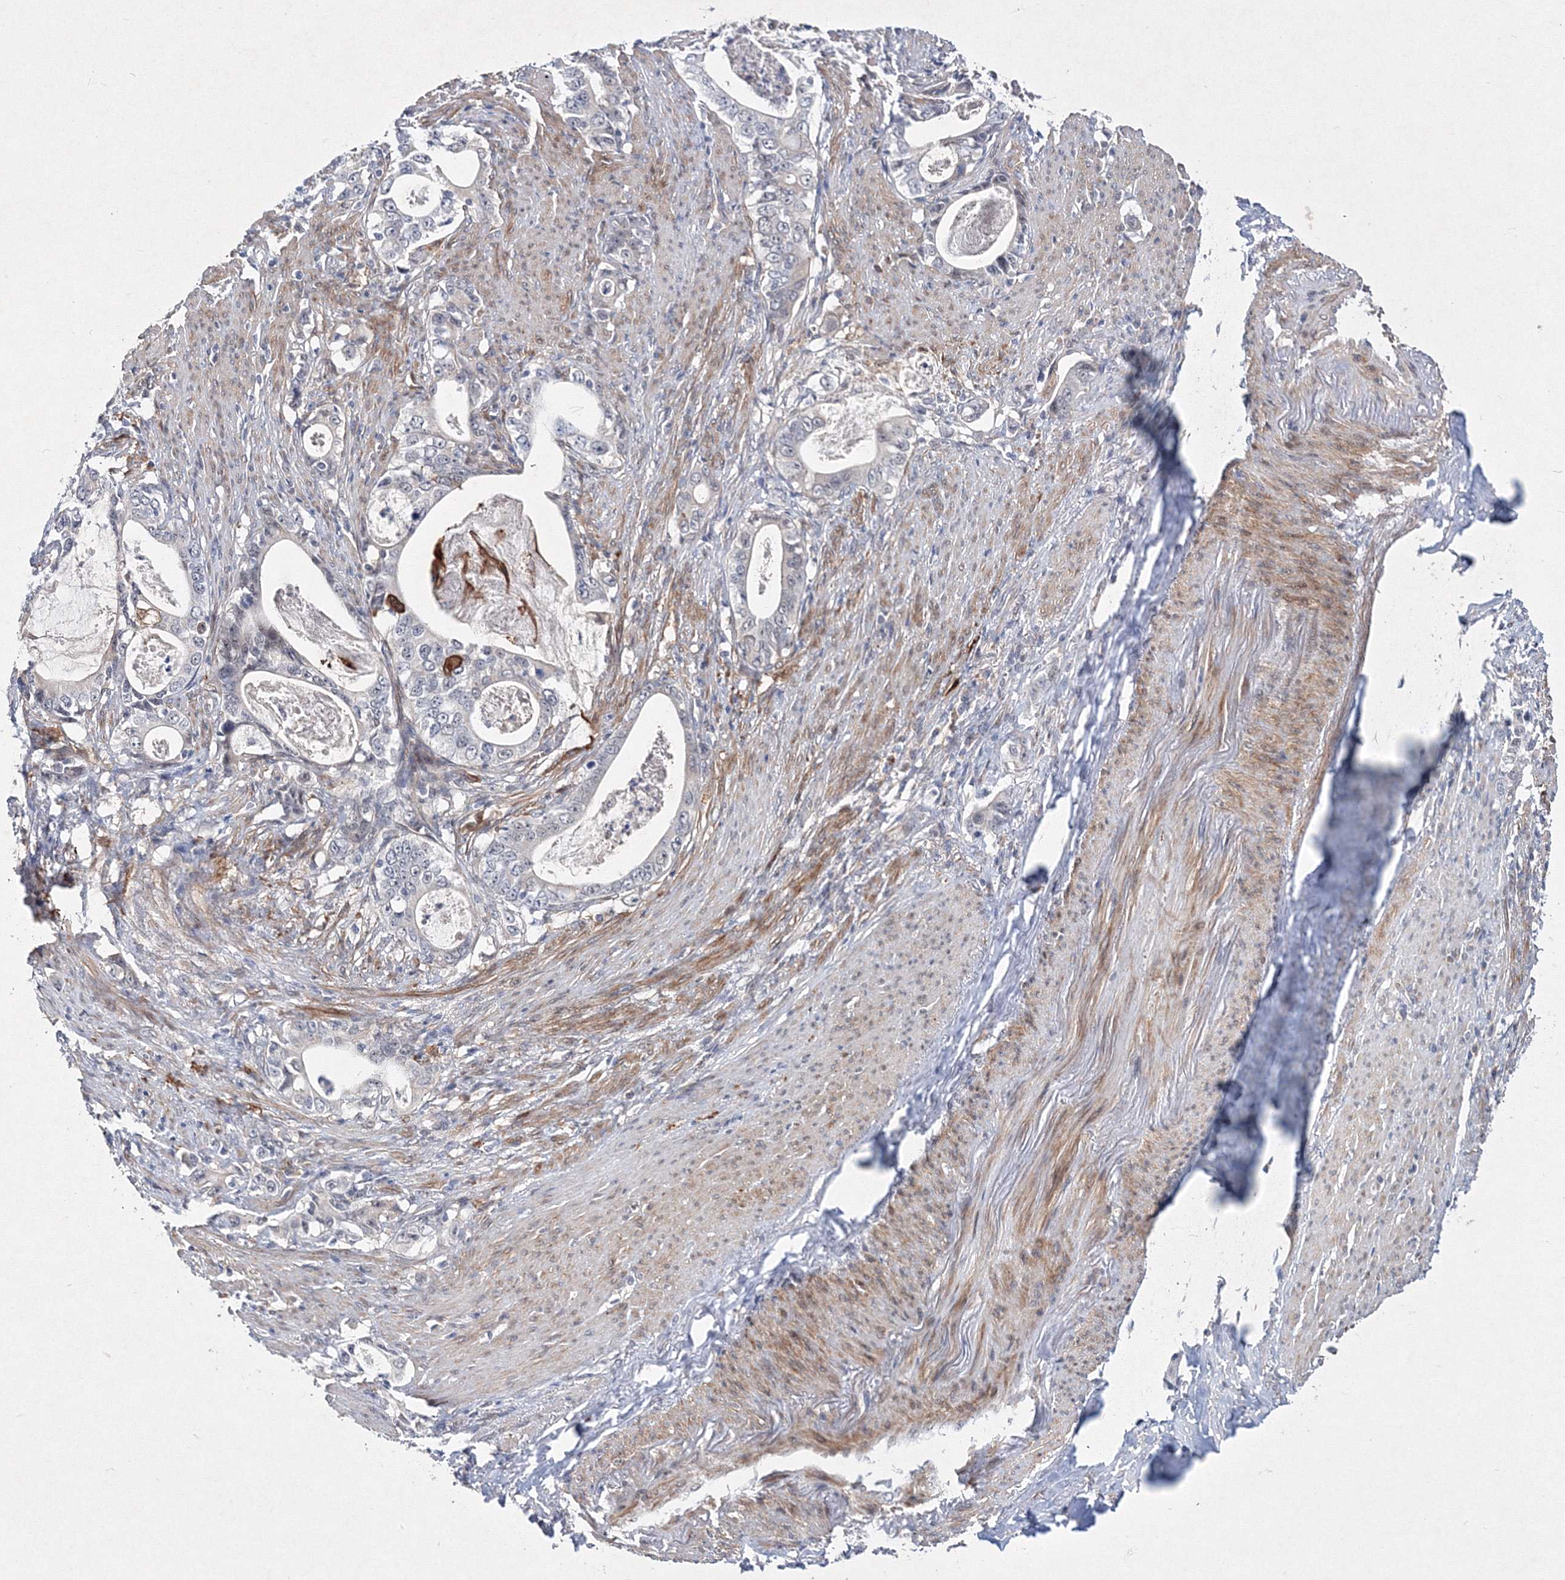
{"staining": {"intensity": "negative", "quantity": "none", "location": "none"}, "tissue": "stomach cancer", "cell_type": "Tumor cells", "image_type": "cancer", "snomed": [{"axis": "morphology", "description": "Adenocarcinoma, NOS"}, {"axis": "topography", "description": "Stomach, lower"}], "caption": "Immunohistochemical staining of human stomach cancer (adenocarcinoma) reveals no significant positivity in tumor cells.", "gene": "C11orf52", "patient": {"sex": "female", "age": 72}}